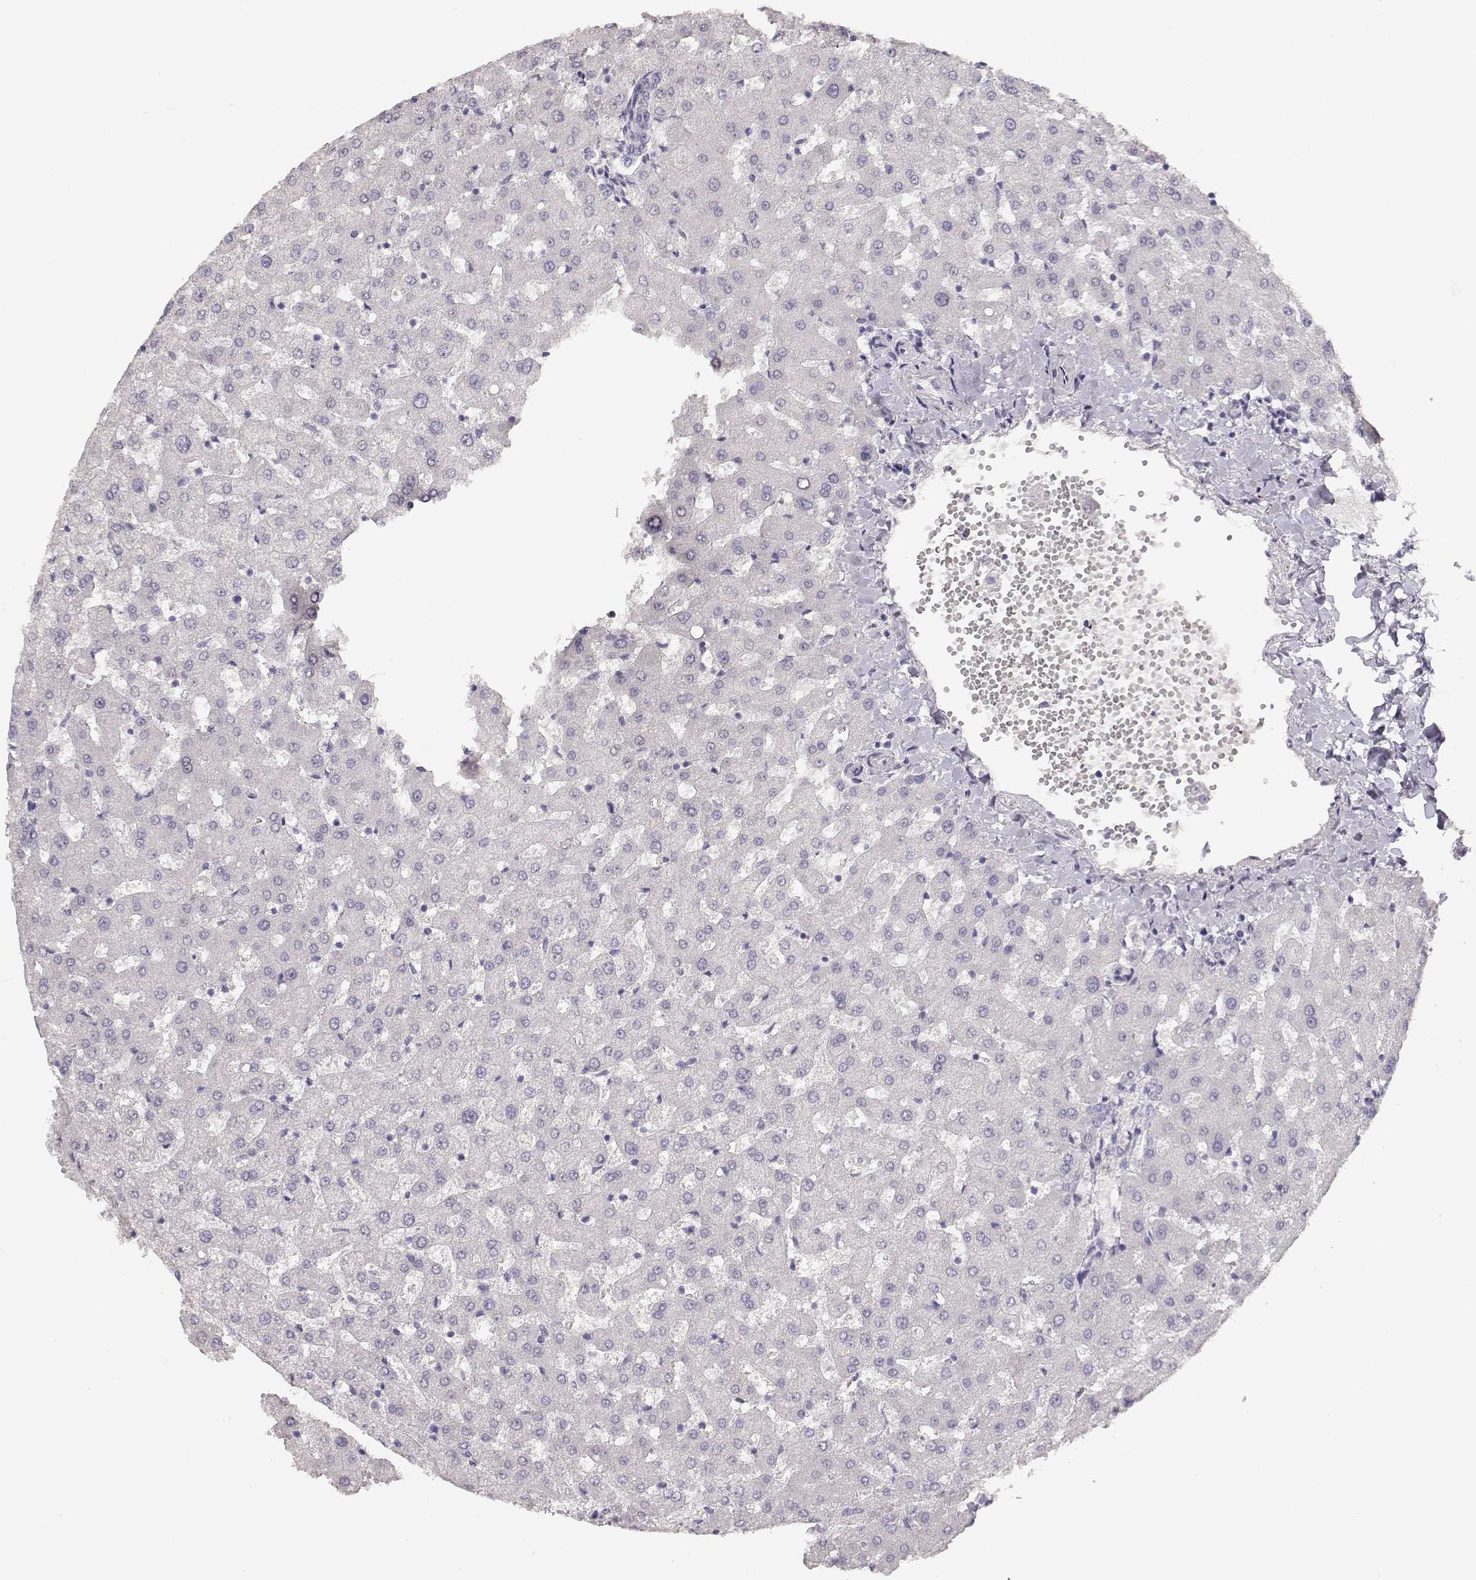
{"staining": {"intensity": "negative", "quantity": "none", "location": "none"}, "tissue": "liver", "cell_type": "Cholangiocytes", "image_type": "normal", "snomed": [{"axis": "morphology", "description": "Normal tissue, NOS"}, {"axis": "topography", "description": "Liver"}], "caption": "Immunohistochemical staining of unremarkable human liver reveals no significant positivity in cholangiocytes.", "gene": "TKTL1", "patient": {"sex": "female", "age": 50}}